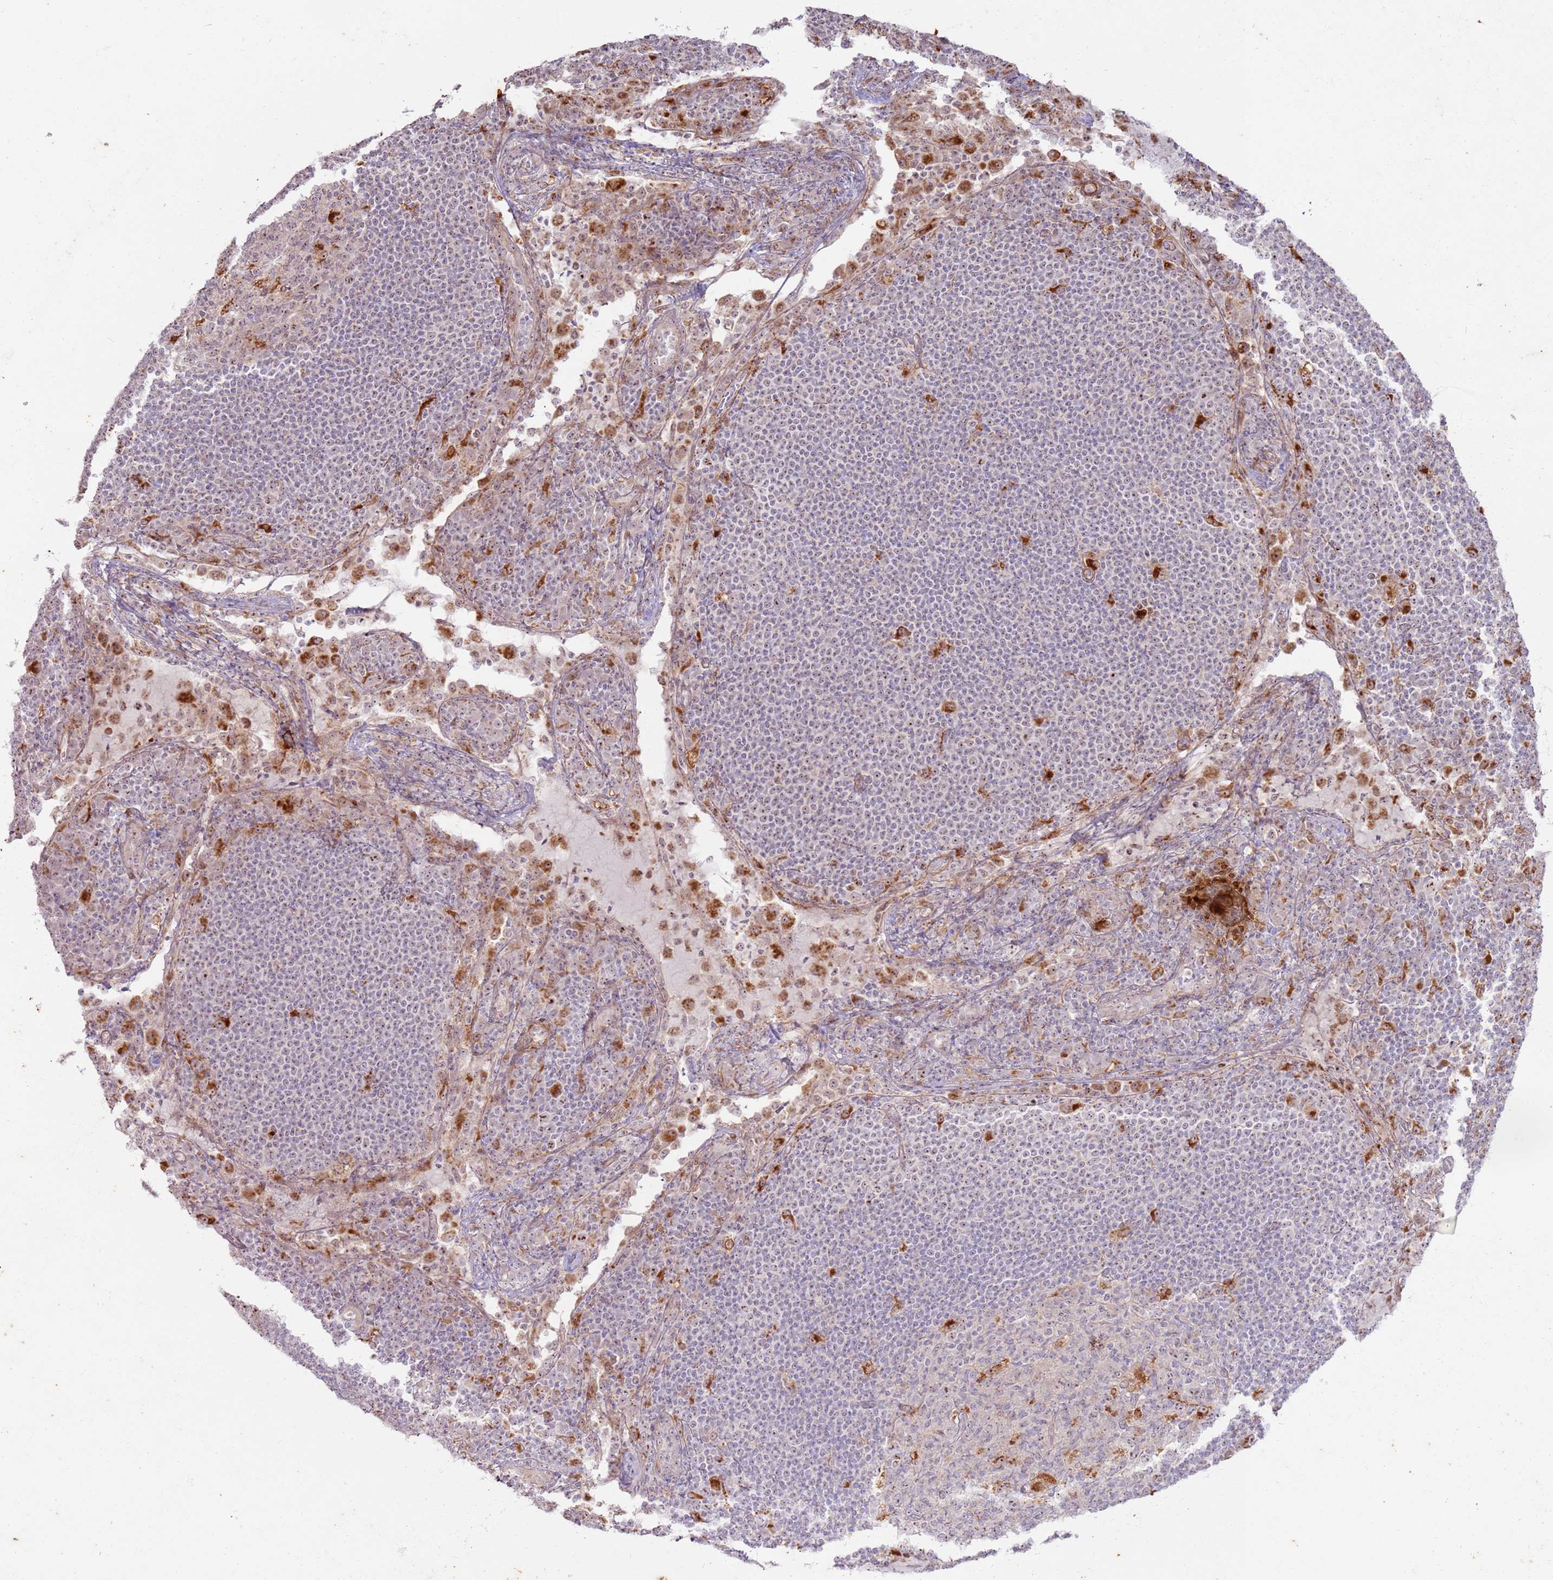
{"staining": {"intensity": "moderate", "quantity": "<25%", "location": "nuclear"}, "tissue": "lymph node", "cell_type": "Germinal center cells", "image_type": "normal", "snomed": [{"axis": "morphology", "description": "Normal tissue, NOS"}, {"axis": "topography", "description": "Lymph node"}], "caption": "About <25% of germinal center cells in benign lymph node show moderate nuclear protein staining as visualized by brown immunohistochemical staining.", "gene": "CNPY1", "patient": {"sex": "female", "age": 53}}